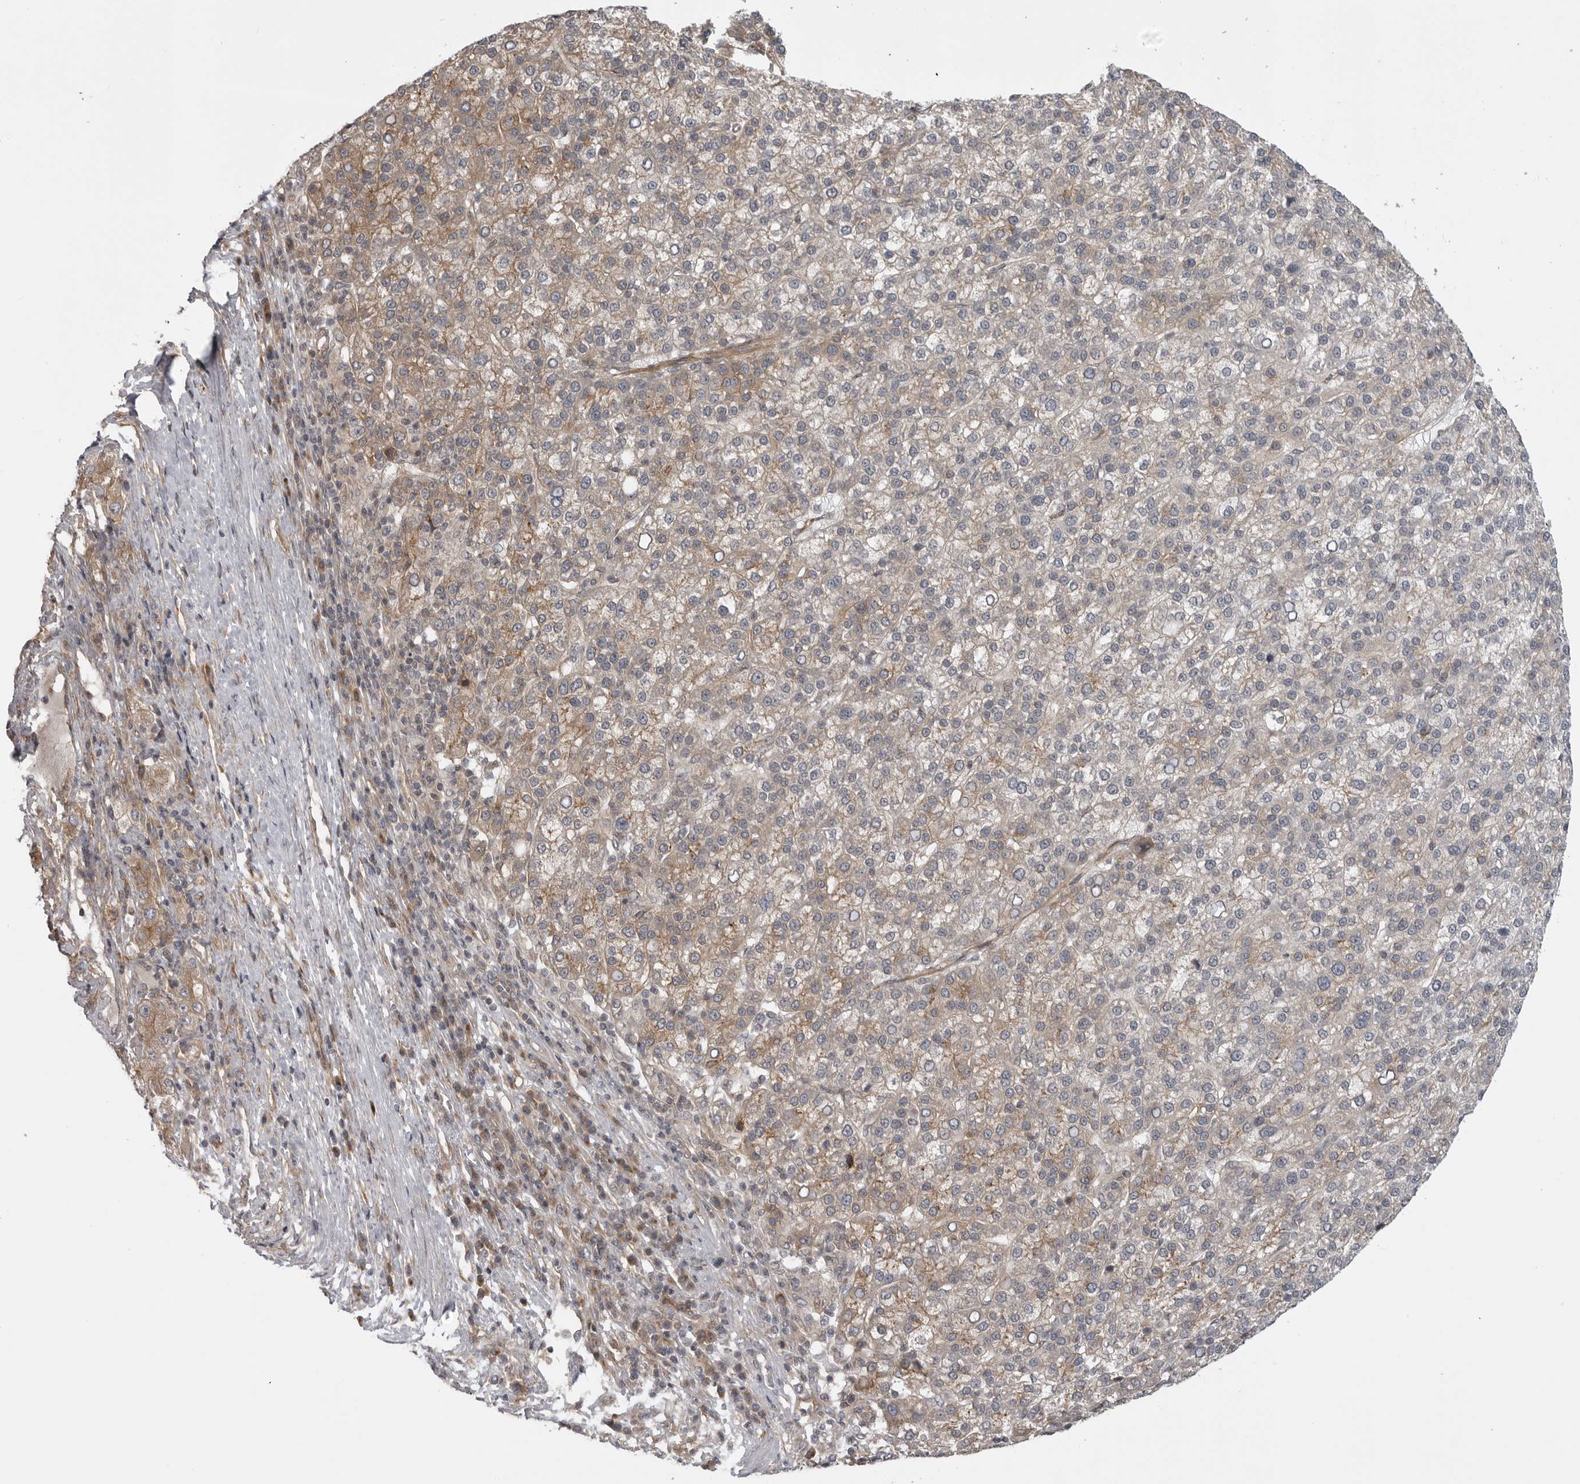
{"staining": {"intensity": "weak", "quantity": "25%-75%", "location": "cytoplasmic/membranous"}, "tissue": "liver cancer", "cell_type": "Tumor cells", "image_type": "cancer", "snomed": [{"axis": "morphology", "description": "Carcinoma, Hepatocellular, NOS"}, {"axis": "topography", "description": "Liver"}], "caption": "Immunohistochemical staining of human liver cancer demonstrates low levels of weak cytoplasmic/membranous positivity in approximately 25%-75% of tumor cells.", "gene": "LRRC45", "patient": {"sex": "female", "age": 58}}